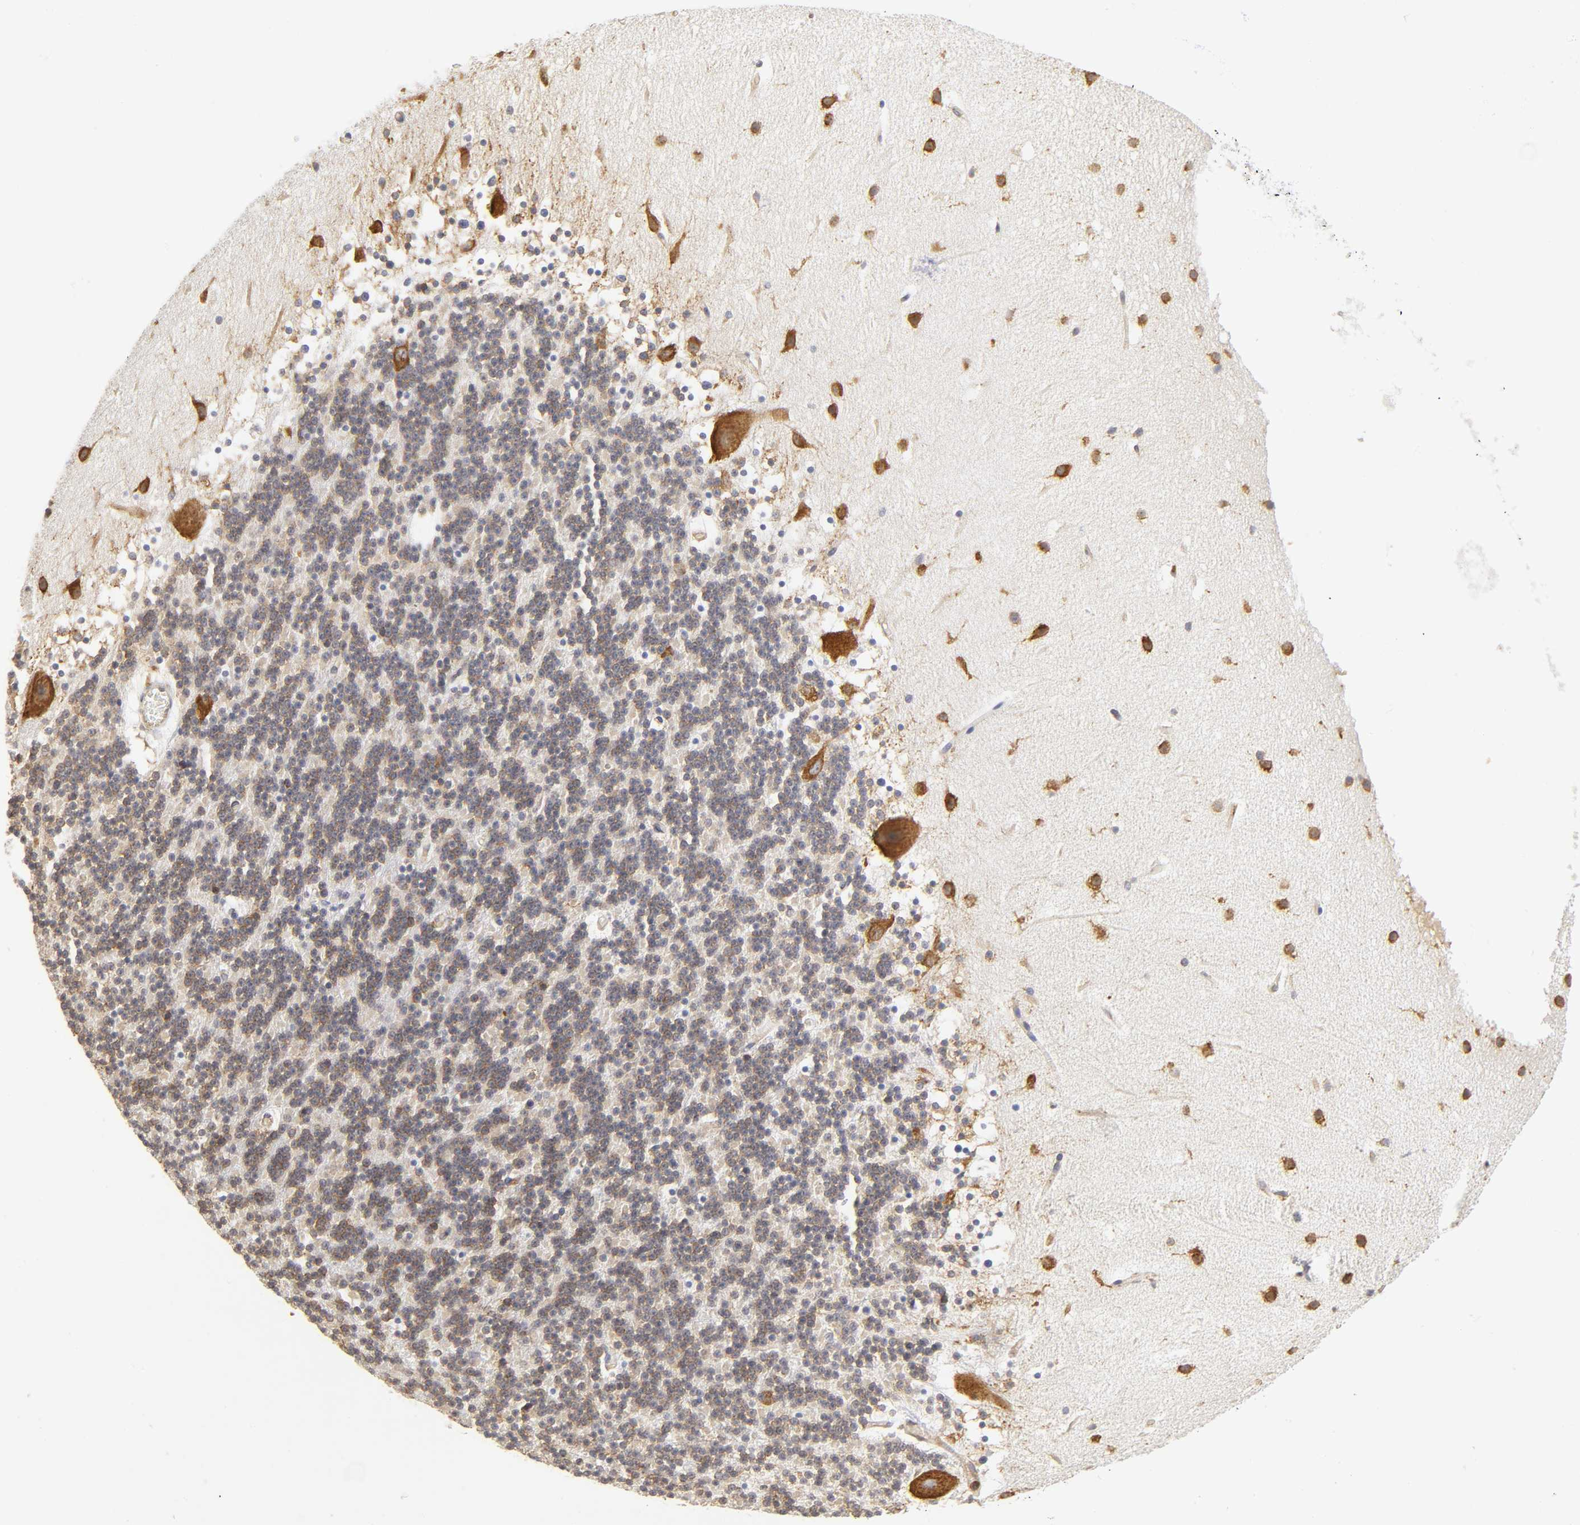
{"staining": {"intensity": "moderate", "quantity": ">75%", "location": "cytoplasmic/membranous"}, "tissue": "cerebellum", "cell_type": "Cells in granular layer", "image_type": "normal", "snomed": [{"axis": "morphology", "description": "Normal tissue, NOS"}, {"axis": "topography", "description": "Cerebellum"}], "caption": "Immunohistochemical staining of normal human cerebellum displays moderate cytoplasmic/membranous protein expression in about >75% of cells in granular layer.", "gene": "RPL14", "patient": {"sex": "male", "age": 45}}